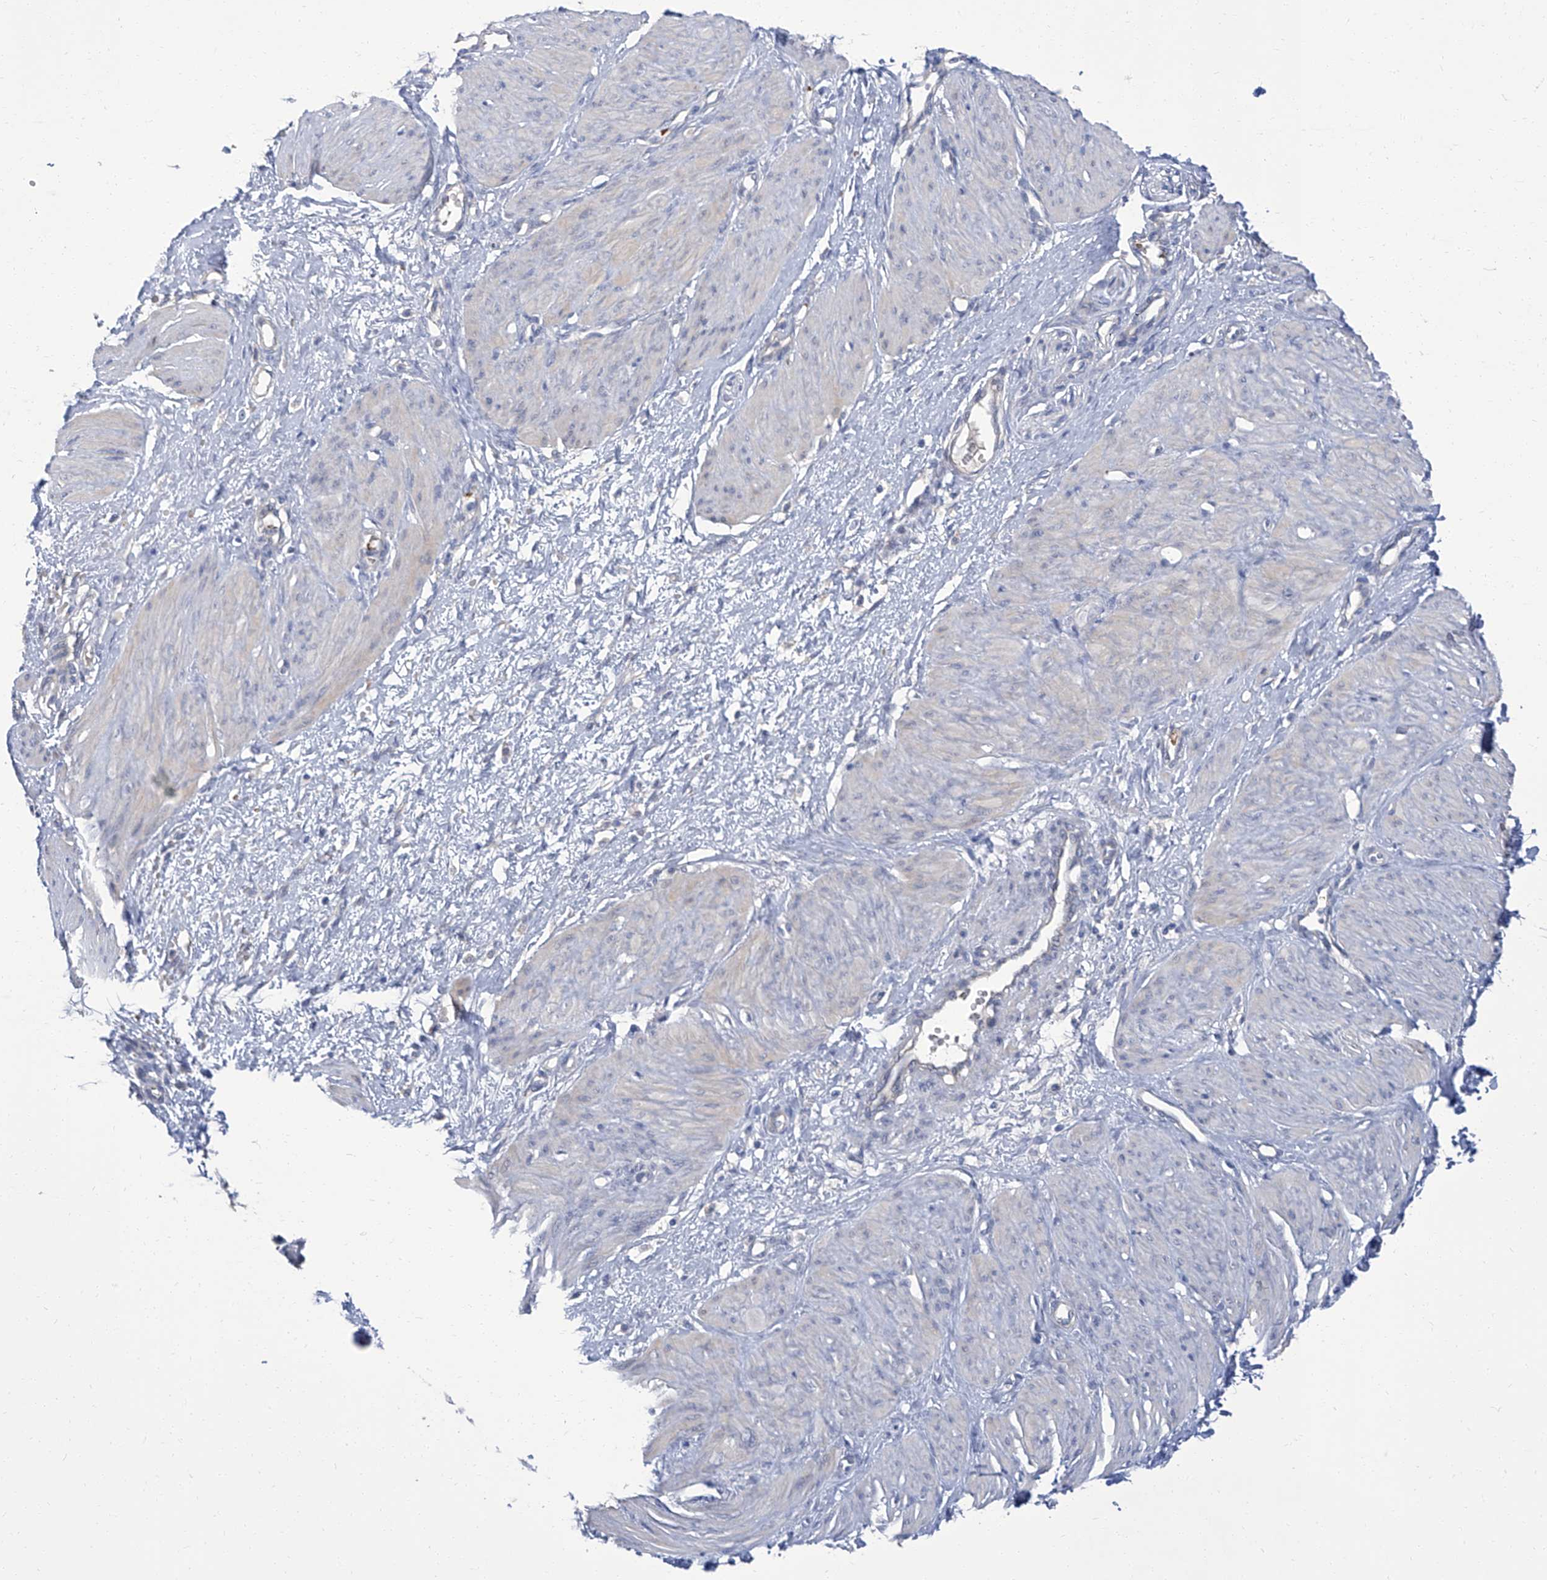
{"staining": {"intensity": "negative", "quantity": "none", "location": "none"}, "tissue": "smooth muscle", "cell_type": "Smooth muscle cells", "image_type": "normal", "snomed": [{"axis": "morphology", "description": "Normal tissue, NOS"}, {"axis": "topography", "description": "Endometrium"}], "caption": "Smooth muscle cells are negative for protein expression in benign human smooth muscle. (DAB (3,3'-diaminobenzidine) immunohistochemistry with hematoxylin counter stain).", "gene": "PARD3", "patient": {"sex": "female", "age": 33}}